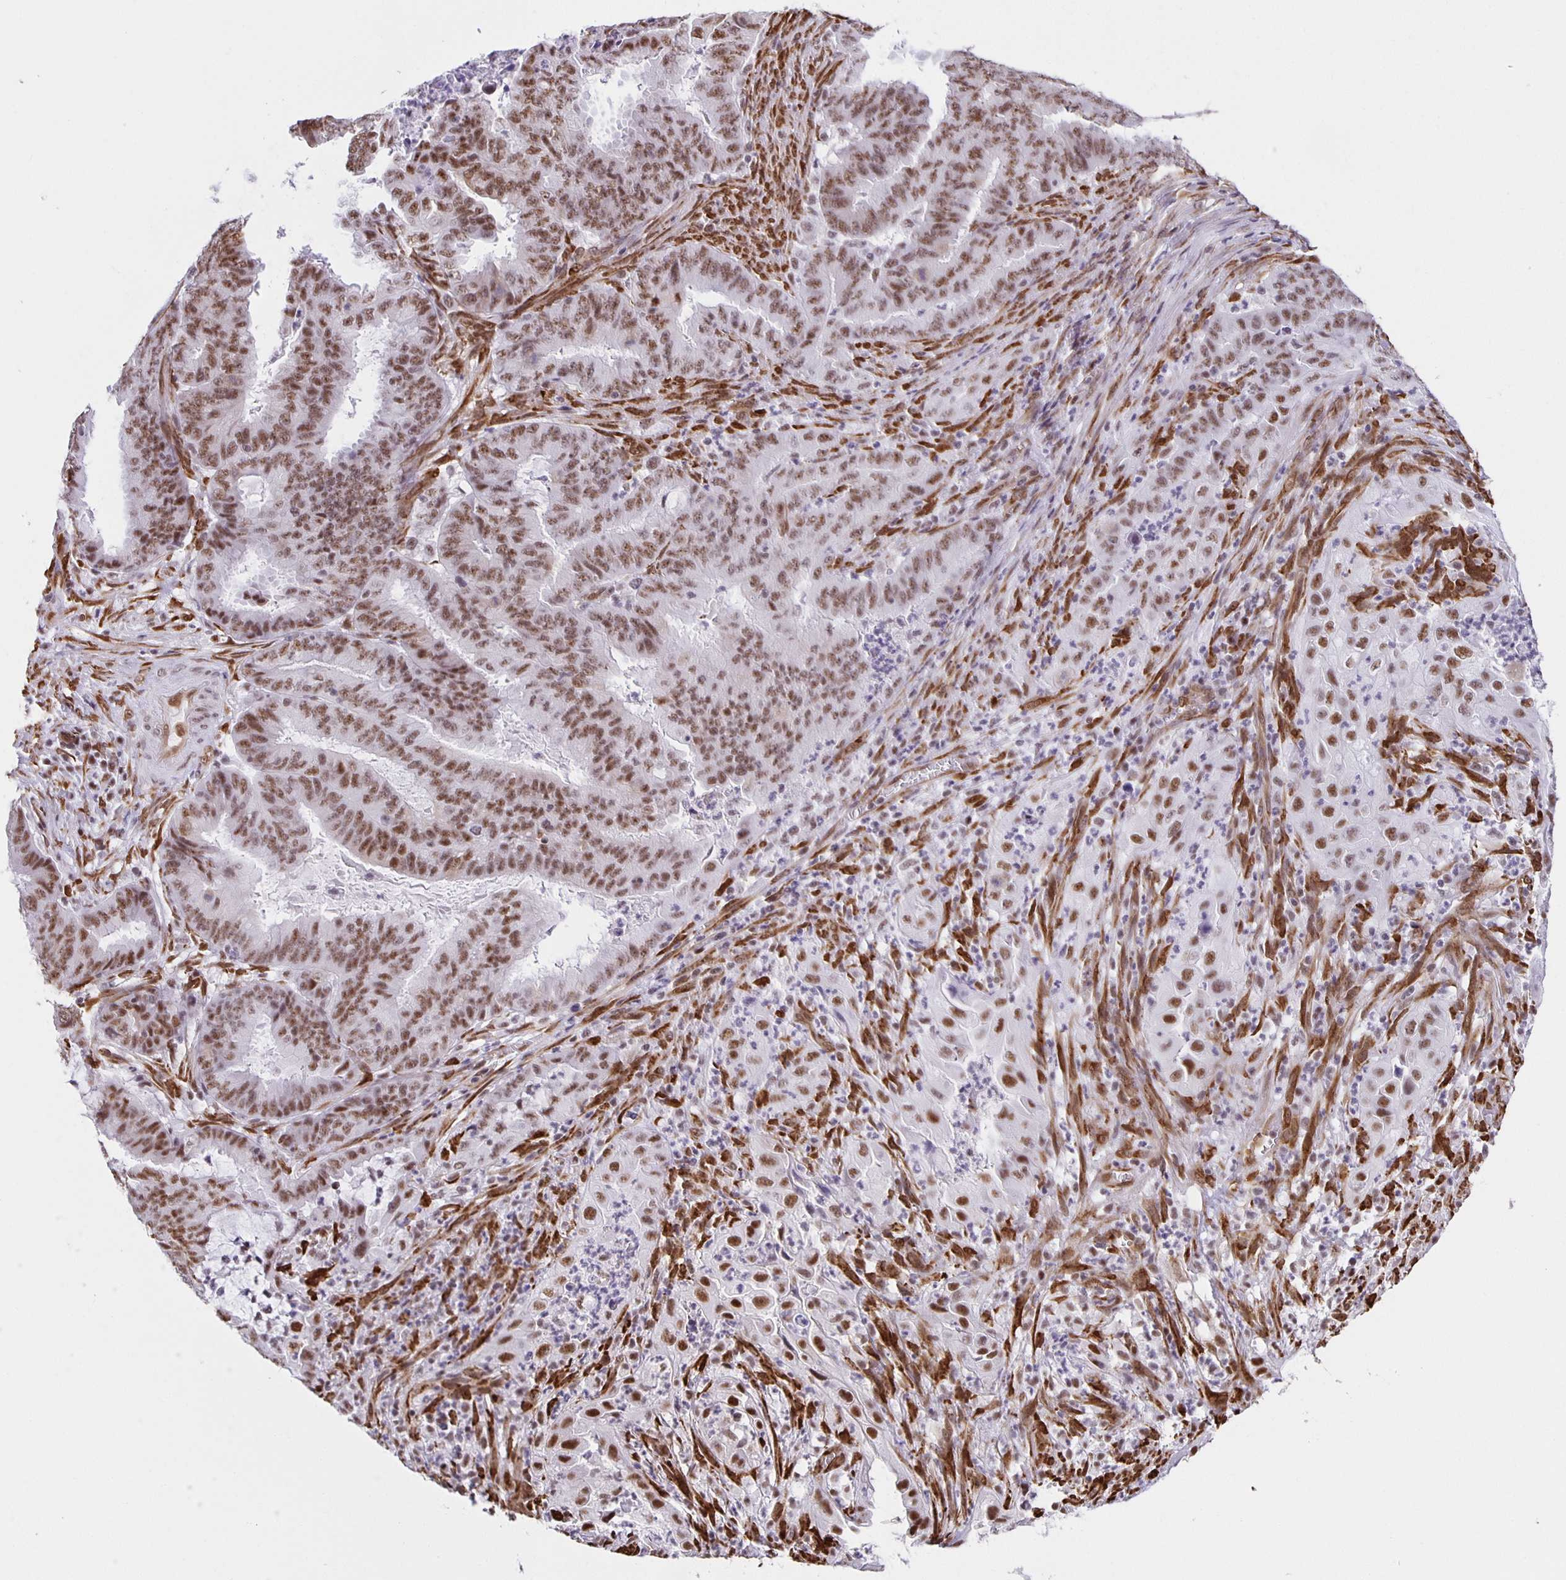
{"staining": {"intensity": "moderate", "quantity": ">75%", "location": "nuclear"}, "tissue": "endometrial cancer", "cell_type": "Tumor cells", "image_type": "cancer", "snomed": [{"axis": "morphology", "description": "Adenocarcinoma, NOS"}, {"axis": "topography", "description": "Endometrium"}], "caption": "Adenocarcinoma (endometrial) stained with DAB IHC exhibits medium levels of moderate nuclear staining in approximately >75% of tumor cells. The staining was performed using DAB to visualize the protein expression in brown, while the nuclei were stained in blue with hematoxylin (Magnification: 20x).", "gene": "ZRANB2", "patient": {"sex": "female", "age": 51}}